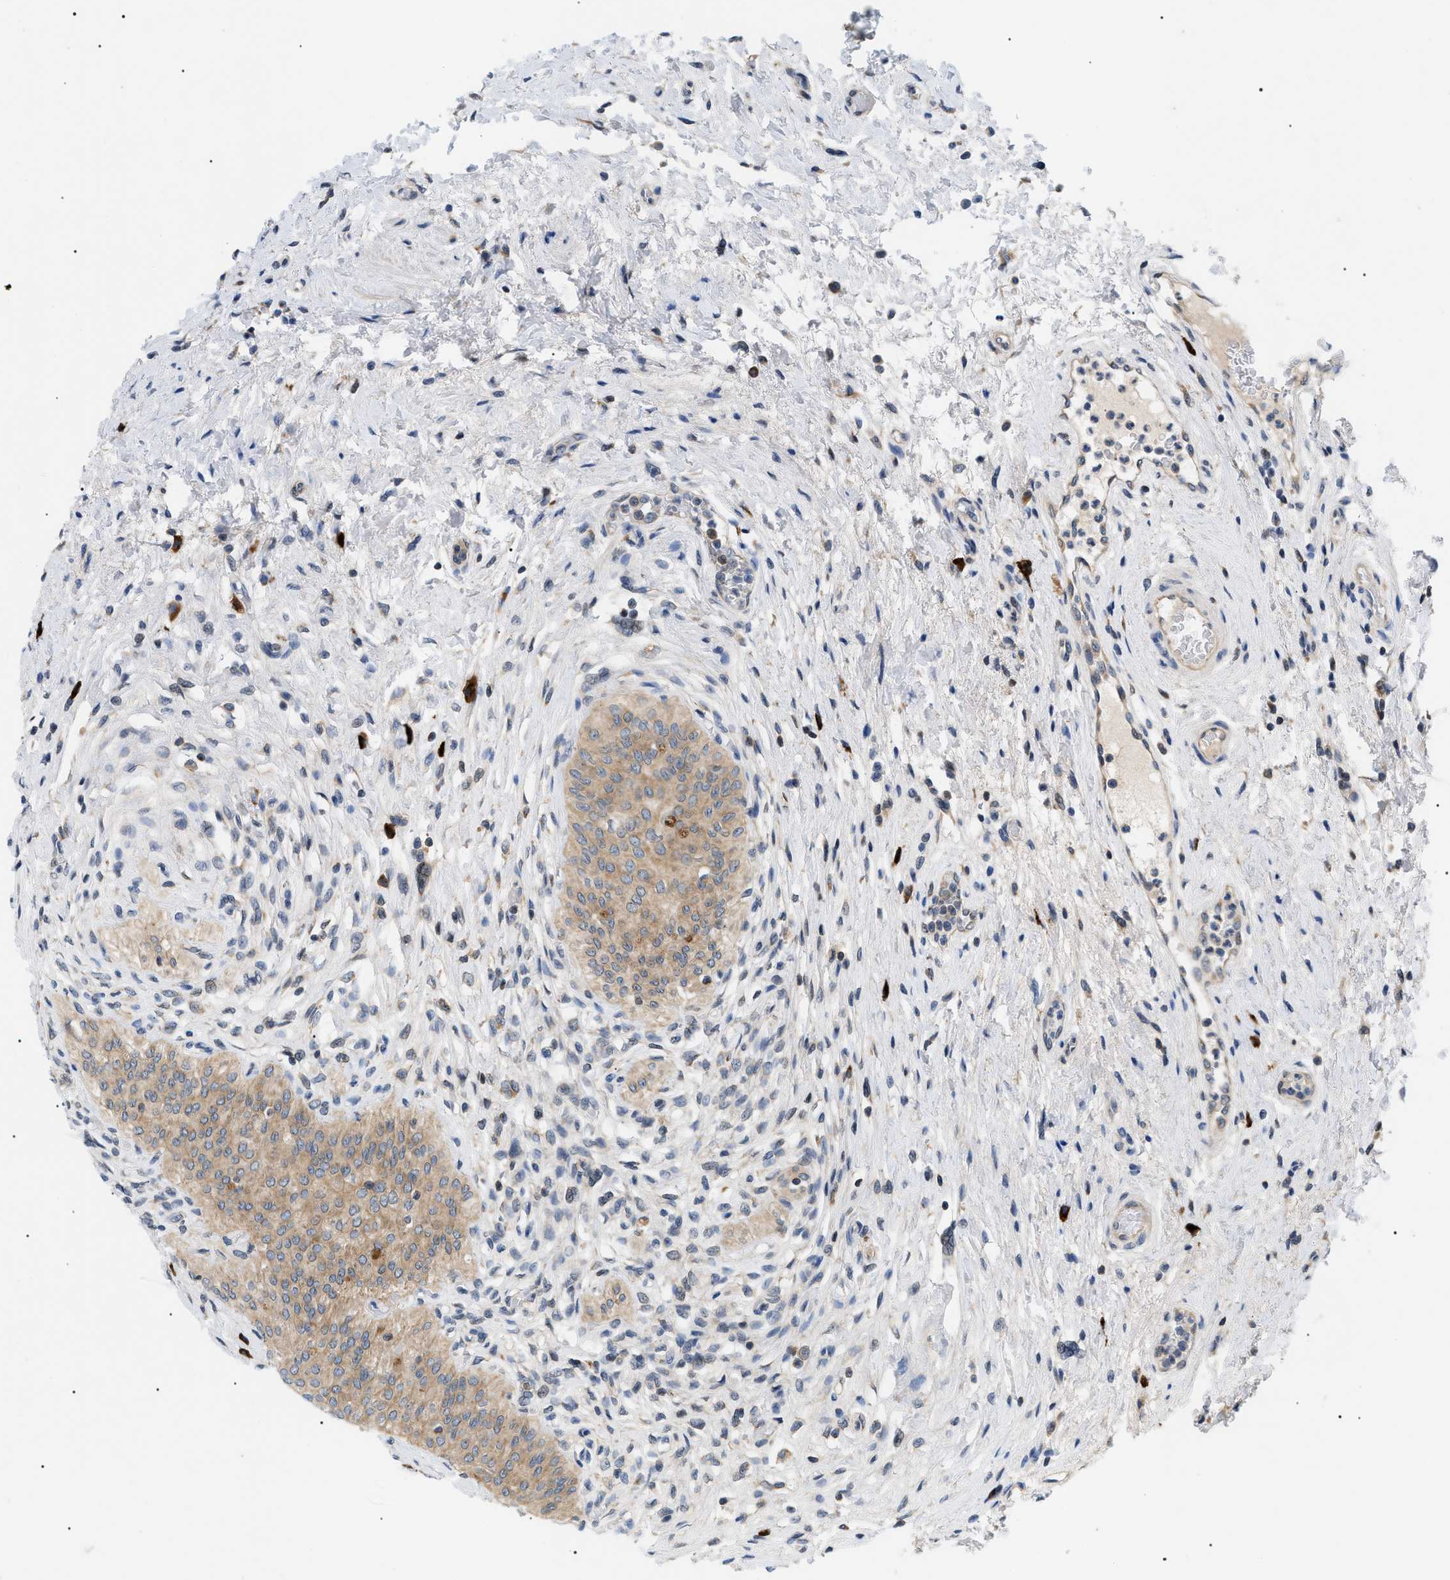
{"staining": {"intensity": "moderate", "quantity": ">75%", "location": "cytoplasmic/membranous"}, "tissue": "urinary bladder", "cell_type": "Urothelial cells", "image_type": "normal", "snomed": [{"axis": "morphology", "description": "Normal tissue, NOS"}, {"axis": "topography", "description": "Urinary bladder"}], "caption": "This histopathology image reveals IHC staining of unremarkable urinary bladder, with medium moderate cytoplasmic/membranous expression in approximately >75% of urothelial cells.", "gene": "DERL1", "patient": {"sex": "male", "age": 46}}